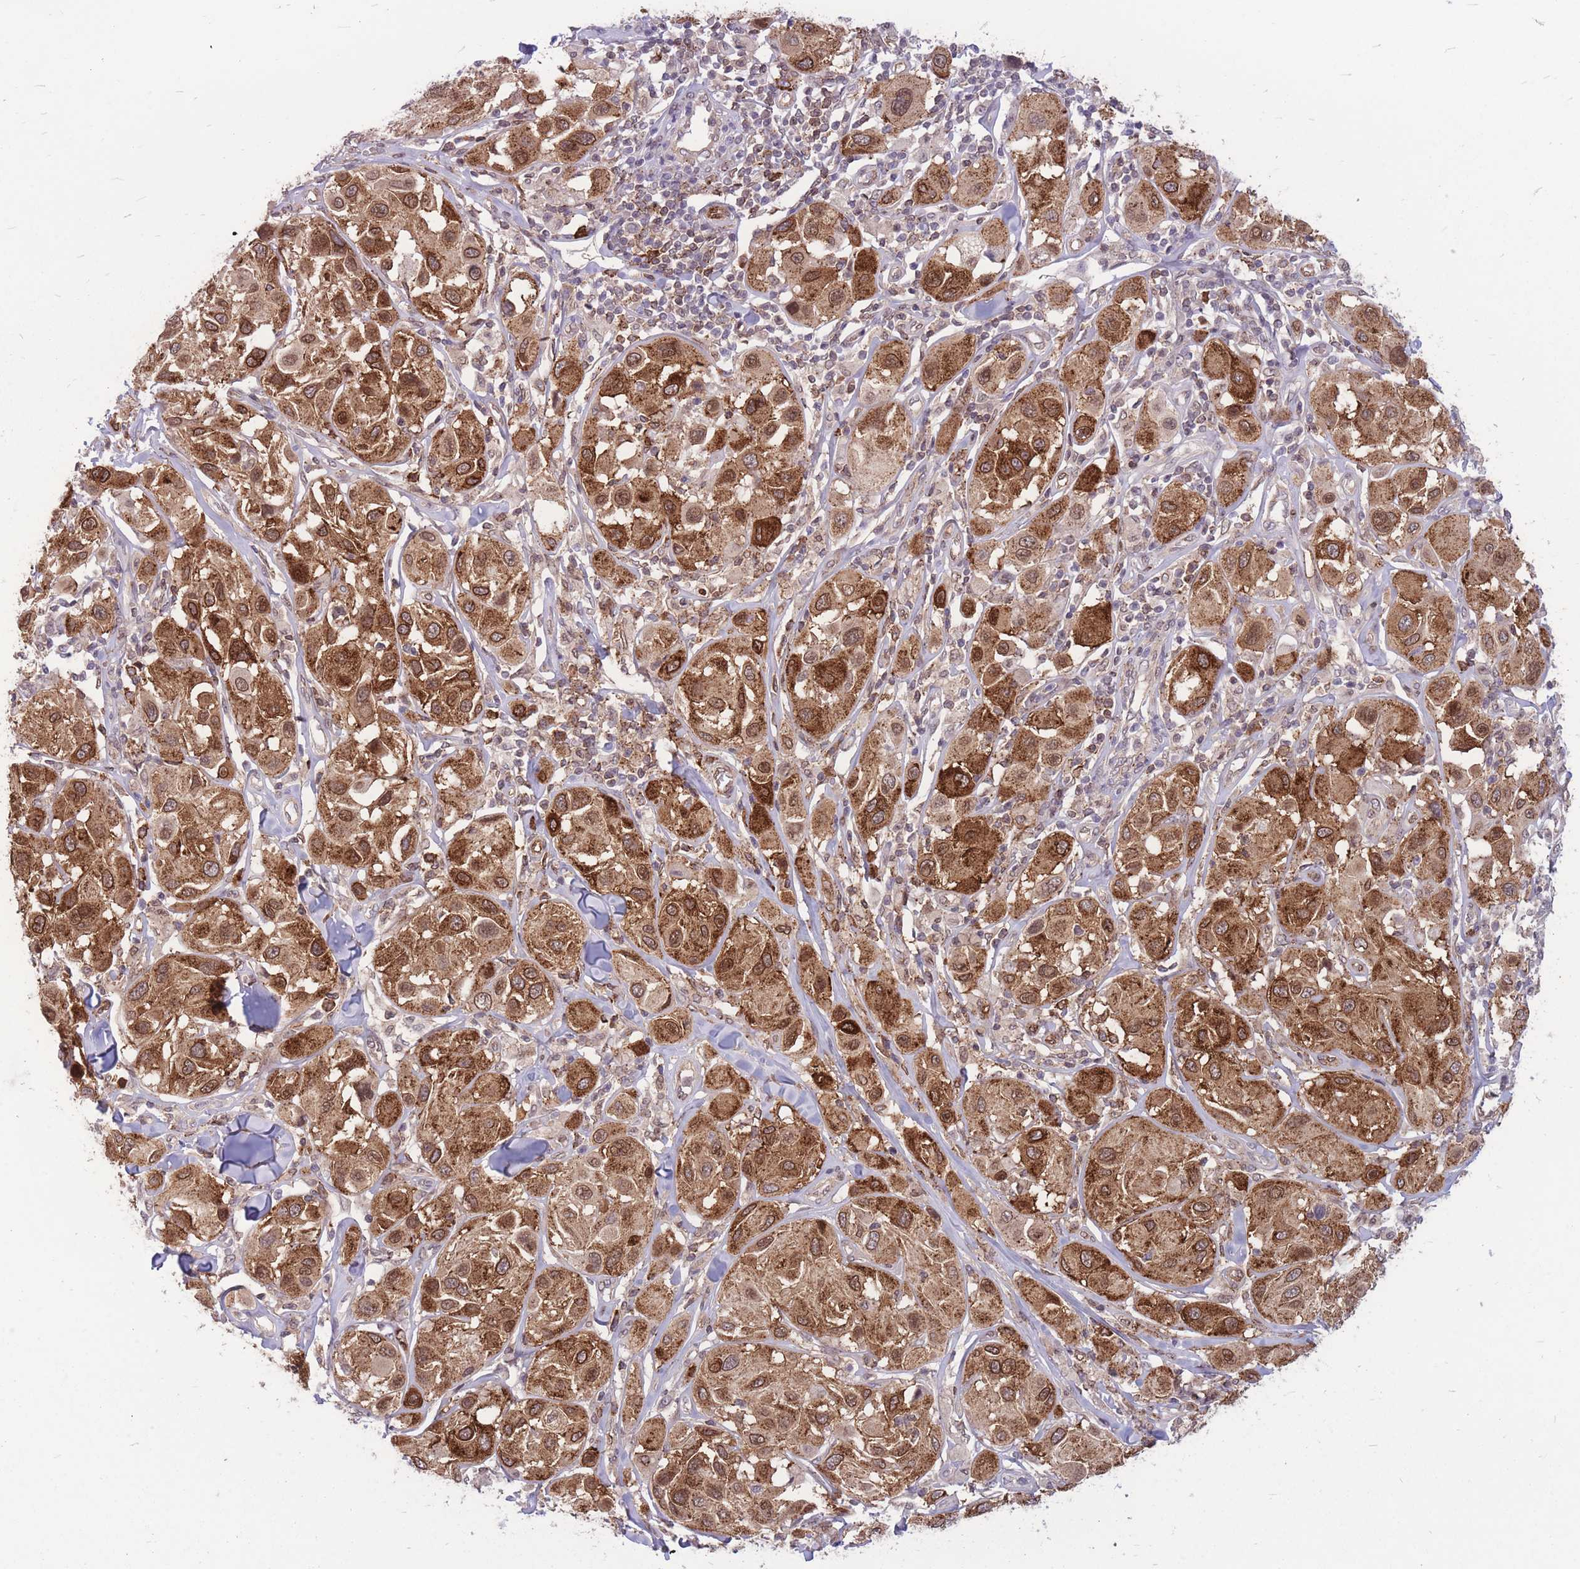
{"staining": {"intensity": "strong", "quantity": ">75%", "location": "cytoplasmic/membranous"}, "tissue": "melanoma", "cell_type": "Tumor cells", "image_type": "cancer", "snomed": [{"axis": "morphology", "description": "Malignant melanoma, Metastatic site"}, {"axis": "topography", "description": "Skin"}], "caption": "Protein staining of malignant melanoma (metastatic site) tissue reveals strong cytoplasmic/membranous positivity in approximately >75% of tumor cells.", "gene": "TCF20", "patient": {"sex": "male", "age": 41}}